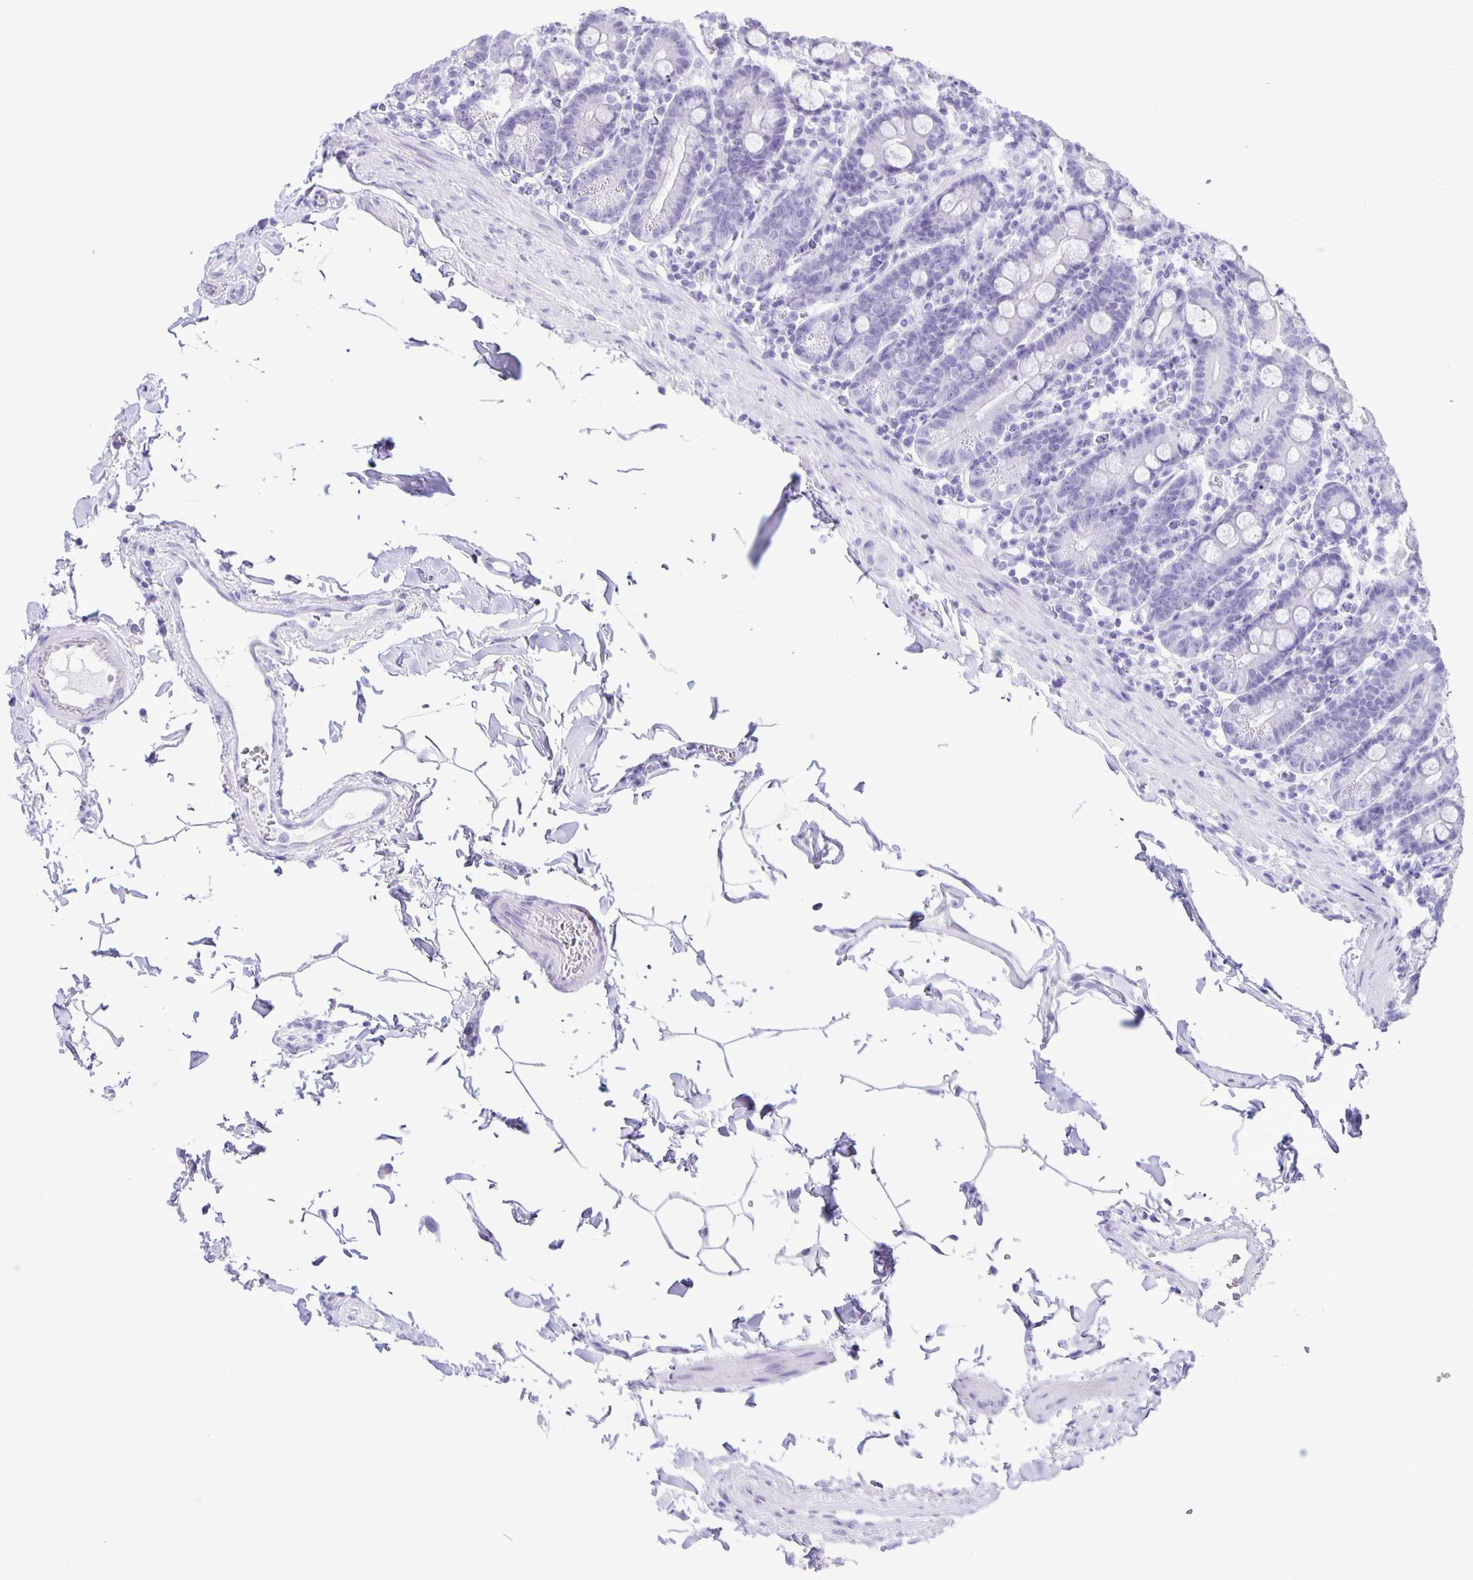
{"staining": {"intensity": "negative", "quantity": "none", "location": "none"}, "tissue": "duodenum", "cell_type": "Glandular cells", "image_type": "normal", "snomed": [{"axis": "morphology", "description": "Normal tissue, NOS"}, {"axis": "topography", "description": "Pancreas"}, {"axis": "topography", "description": "Duodenum"}], "caption": "This is a image of immunohistochemistry staining of unremarkable duodenum, which shows no expression in glandular cells.", "gene": "EZHIP", "patient": {"sex": "male", "age": 59}}